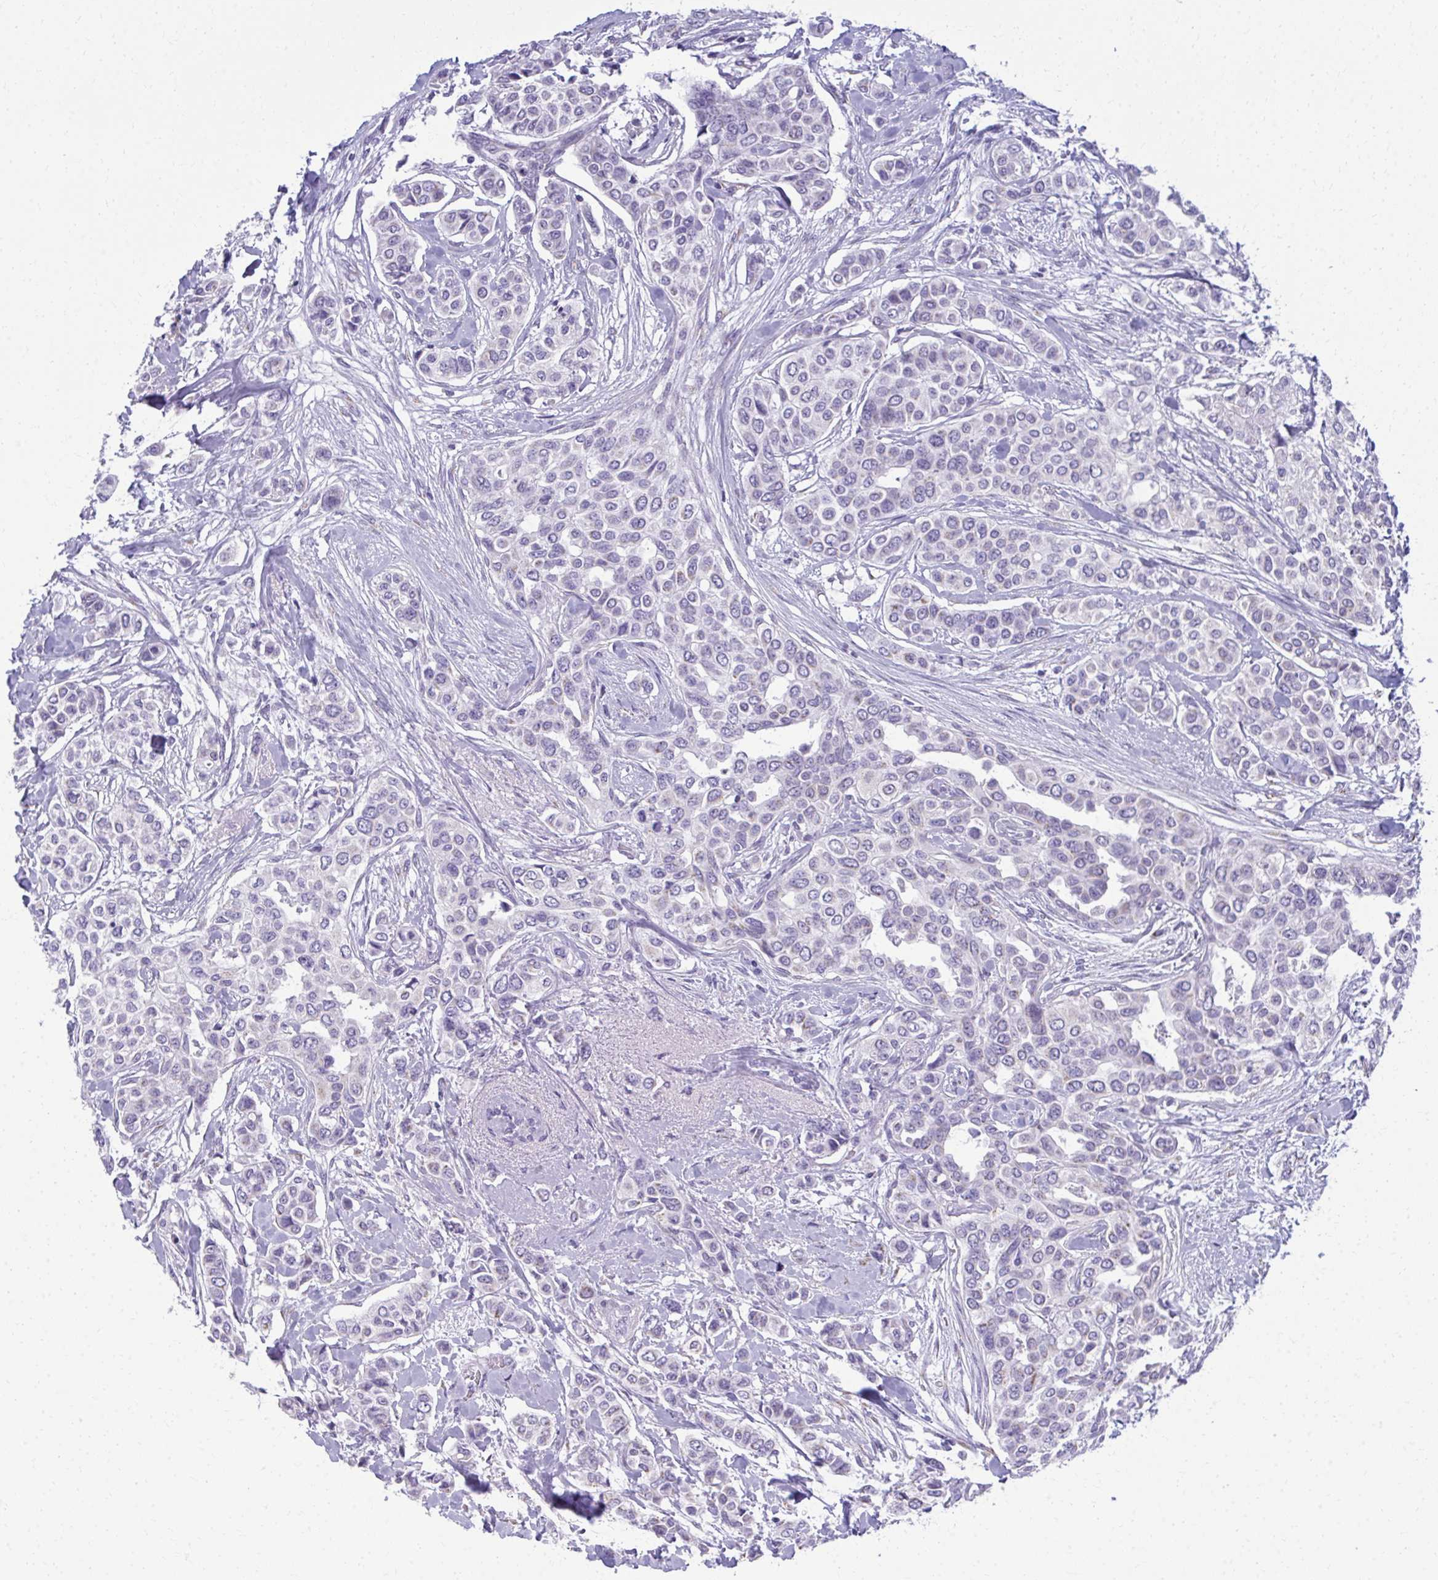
{"staining": {"intensity": "negative", "quantity": "none", "location": "none"}, "tissue": "breast cancer", "cell_type": "Tumor cells", "image_type": "cancer", "snomed": [{"axis": "morphology", "description": "Lobular carcinoma"}, {"axis": "topography", "description": "Breast"}], "caption": "DAB immunohistochemical staining of human lobular carcinoma (breast) demonstrates no significant expression in tumor cells. (DAB IHC with hematoxylin counter stain).", "gene": "SCLY", "patient": {"sex": "female", "age": 51}}